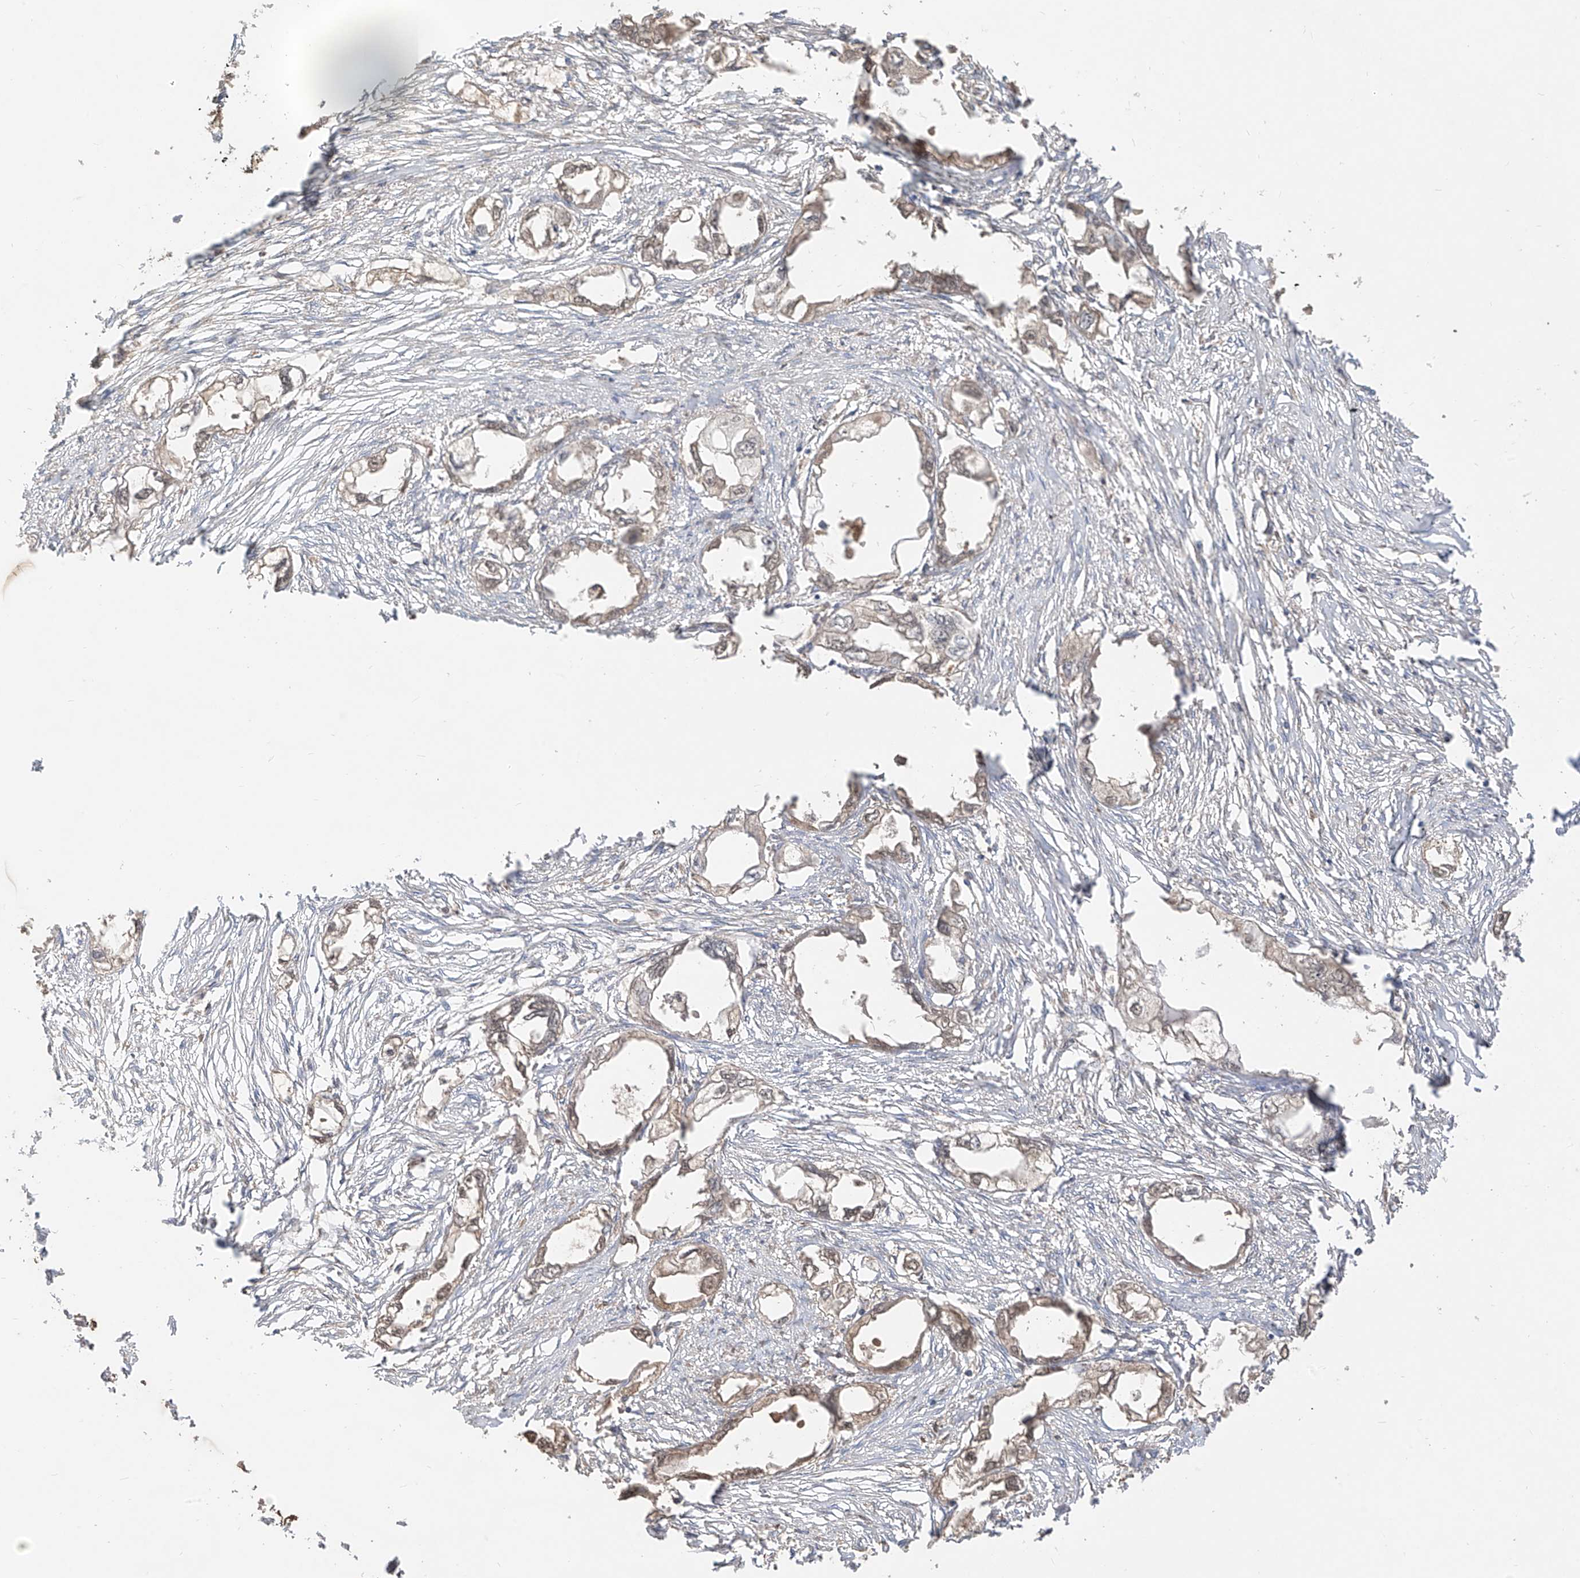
{"staining": {"intensity": "weak", "quantity": "25%-75%", "location": "cytoplasmic/membranous"}, "tissue": "endometrial cancer", "cell_type": "Tumor cells", "image_type": "cancer", "snomed": [{"axis": "morphology", "description": "Adenocarcinoma, NOS"}, {"axis": "morphology", "description": "Adenocarcinoma, metastatic, NOS"}, {"axis": "topography", "description": "Adipose tissue"}, {"axis": "topography", "description": "Endometrium"}], "caption": "Immunohistochemical staining of metastatic adenocarcinoma (endometrial) reveals weak cytoplasmic/membranous protein expression in approximately 25%-75% of tumor cells.", "gene": "CACNA2D4", "patient": {"sex": "female", "age": 67}}